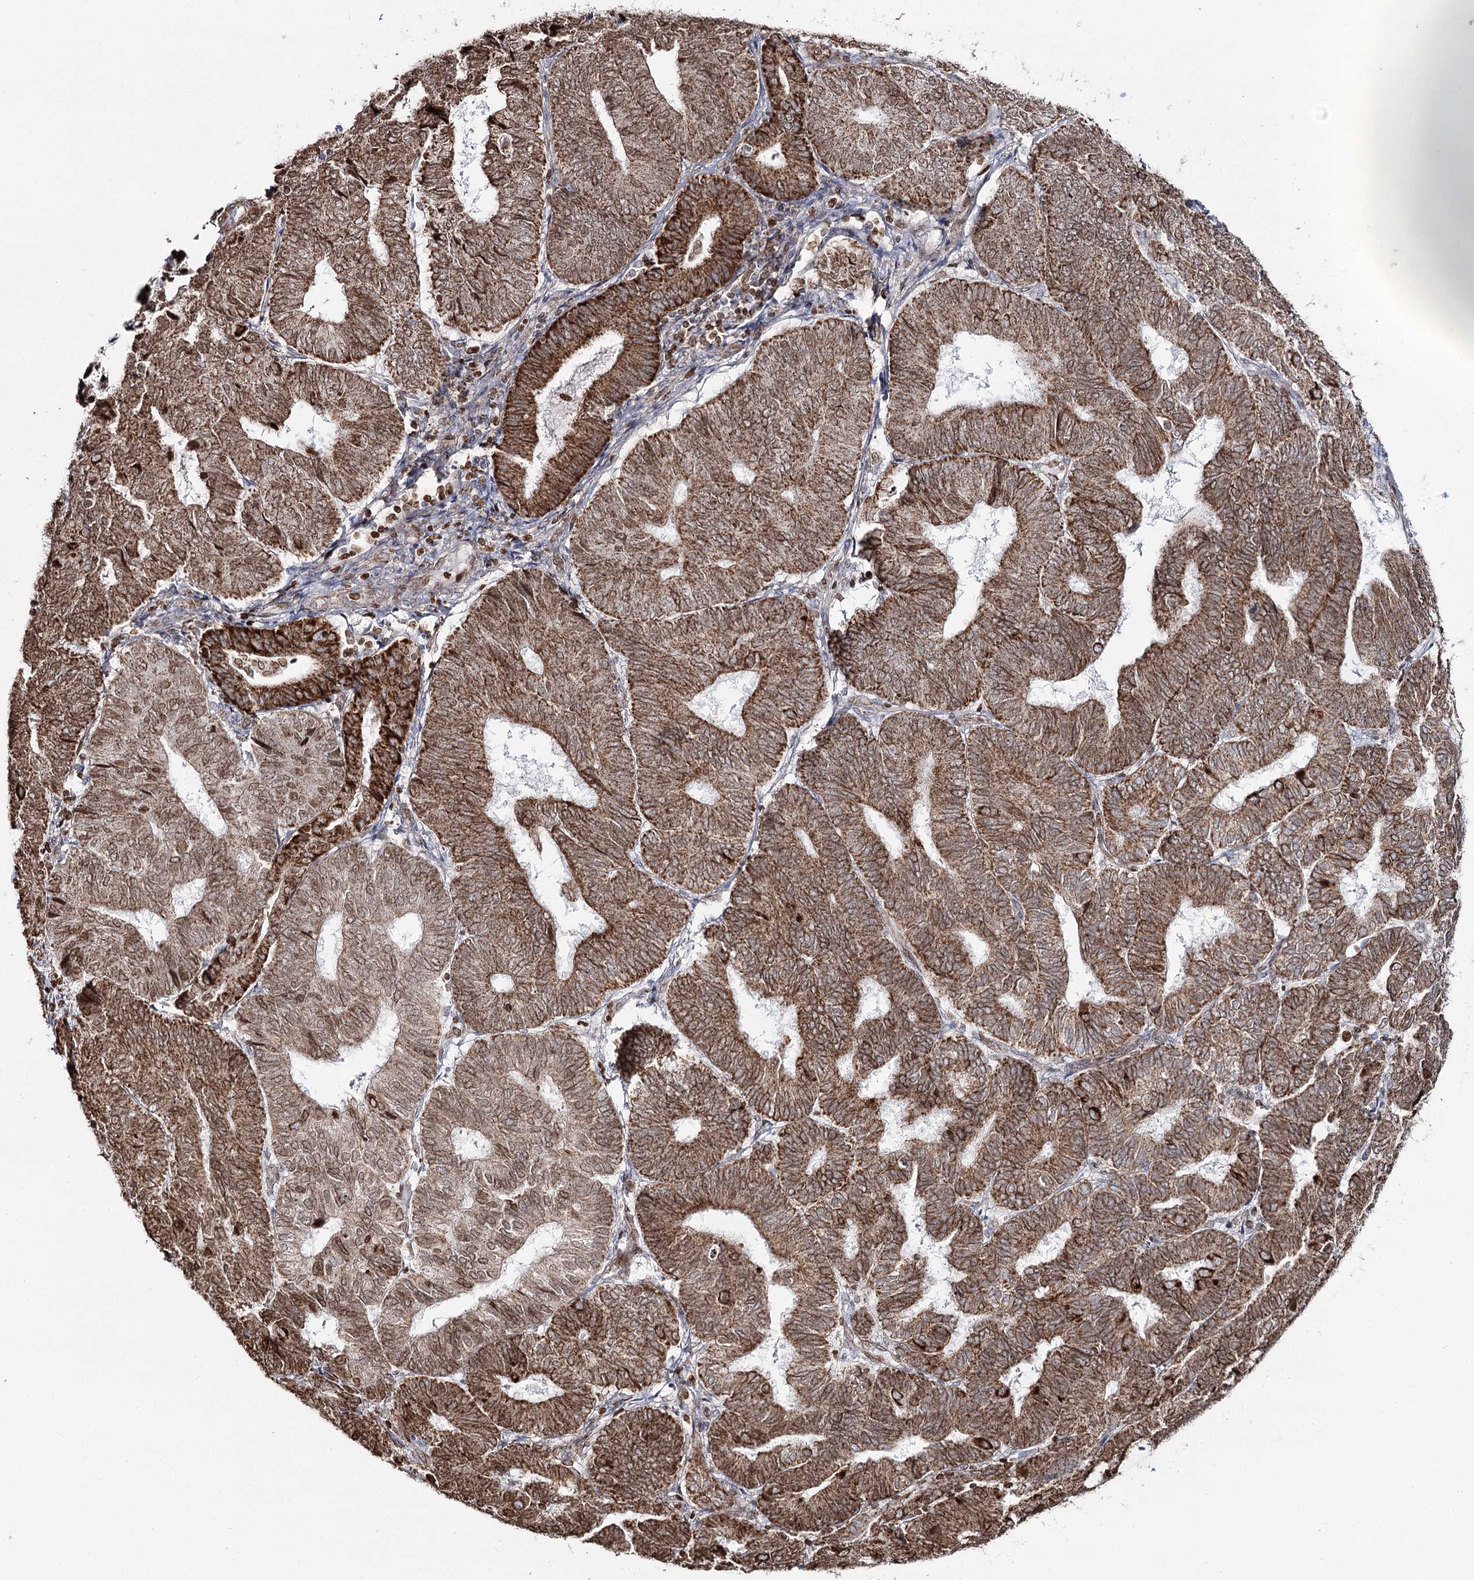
{"staining": {"intensity": "moderate", "quantity": ">75%", "location": "cytoplasmic/membranous,nuclear"}, "tissue": "endometrial cancer", "cell_type": "Tumor cells", "image_type": "cancer", "snomed": [{"axis": "morphology", "description": "Adenocarcinoma, NOS"}, {"axis": "topography", "description": "Endometrium"}], "caption": "Immunohistochemistry (DAB (3,3'-diaminobenzidine)) staining of endometrial adenocarcinoma displays moderate cytoplasmic/membranous and nuclear protein positivity in approximately >75% of tumor cells.", "gene": "PDHX", "patient": {"sex": "female", "age": 81}}